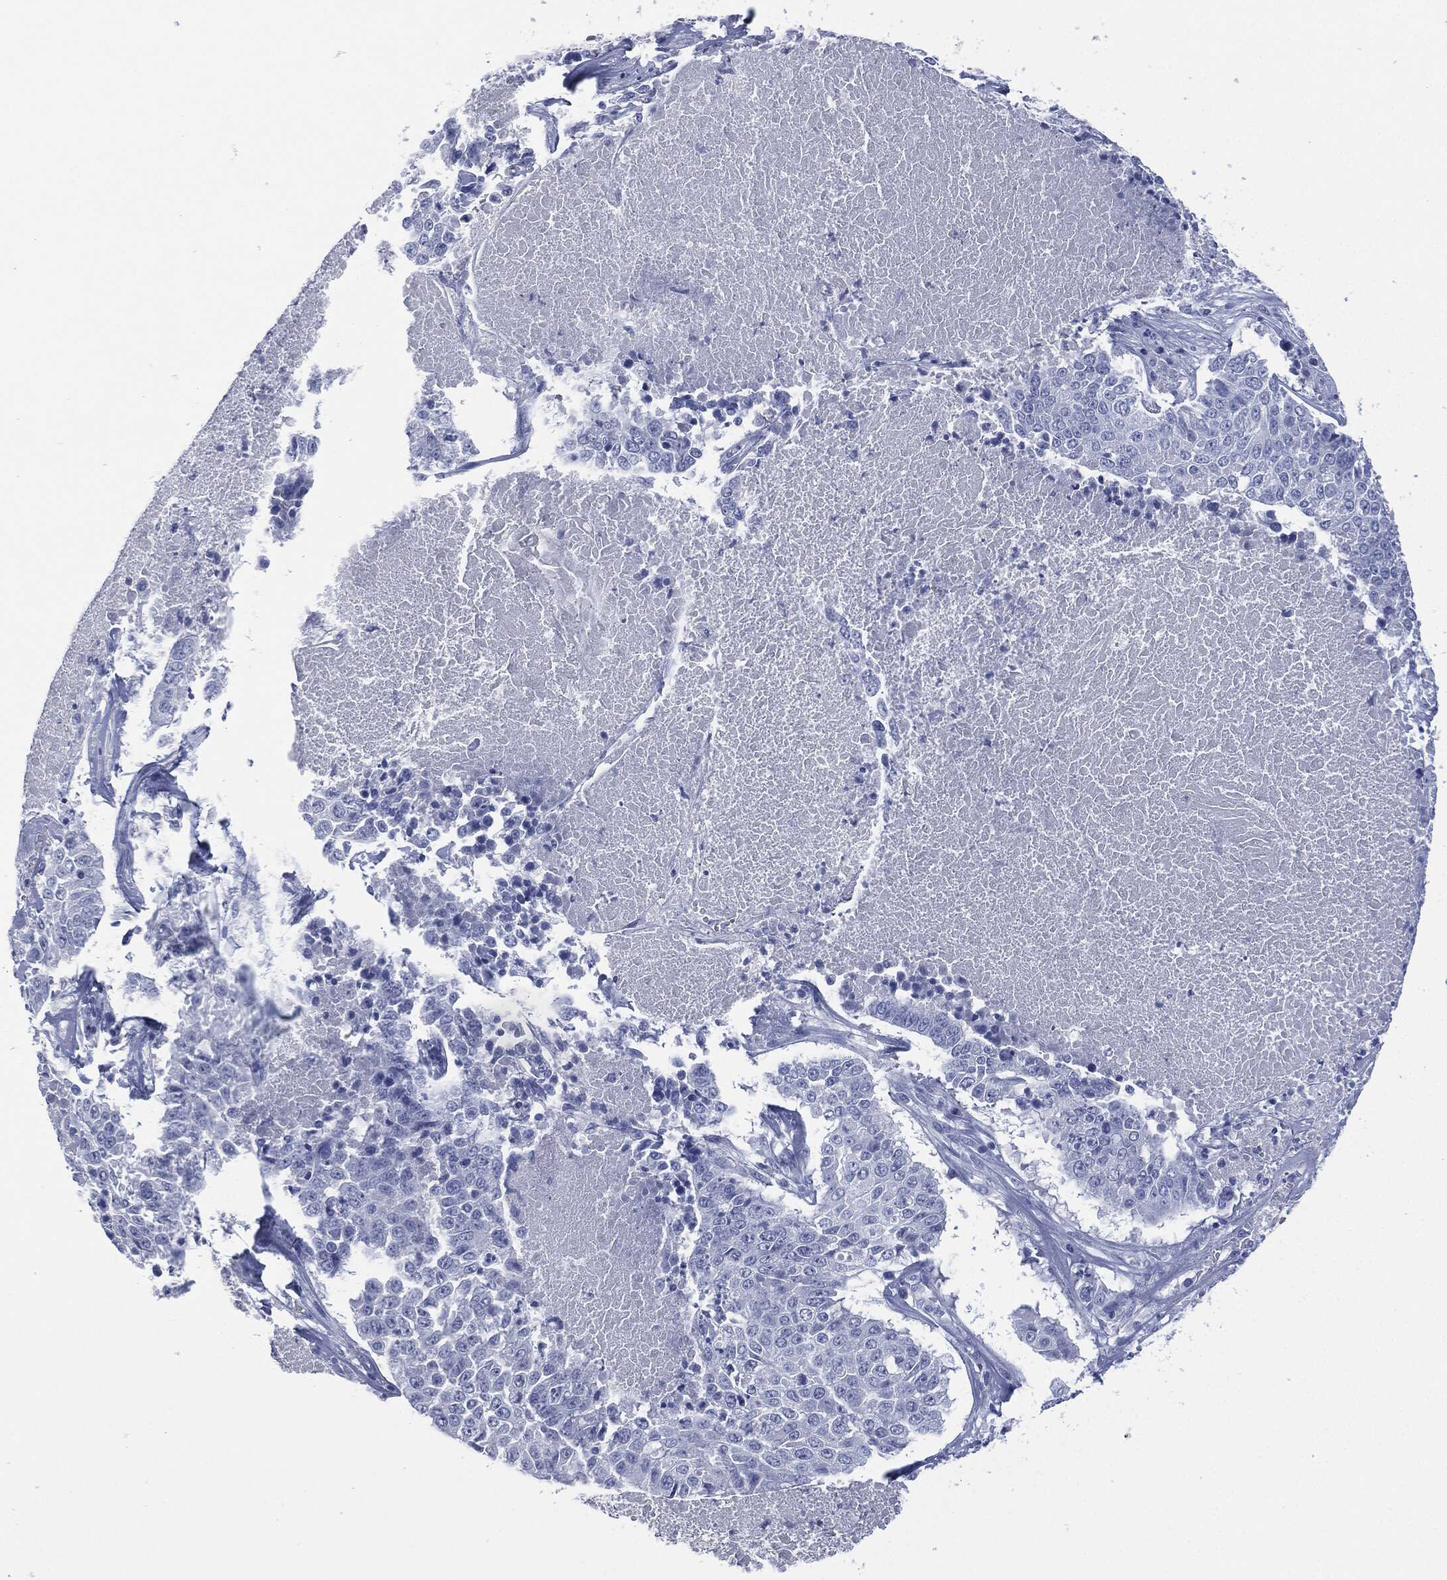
{"staining": {"intensity": "negative", "quantity": "none", "location": "none"}, "tissue": "lung cancer", "cell_type": "Tumor cells", "image_type": "cancer", "snomed": [{"axis": "morphology", "description": "Squamous cell carcinoma, NOS"}, {"axis": "topography", "description": "Lung"}], "caption": "The IHC histopathology image has no significant expression in tumor cells of lung squamous cell carcinoma tissue. The staining was performed using DAB (3,3'-diaminobenzidine) to visualize the protein expression in brown, while the nuclei were stained in blue with hematoxylin (Magnification: 20x).", "gene": "MUC16", "patient": {"sex": "male", "age": 64}}